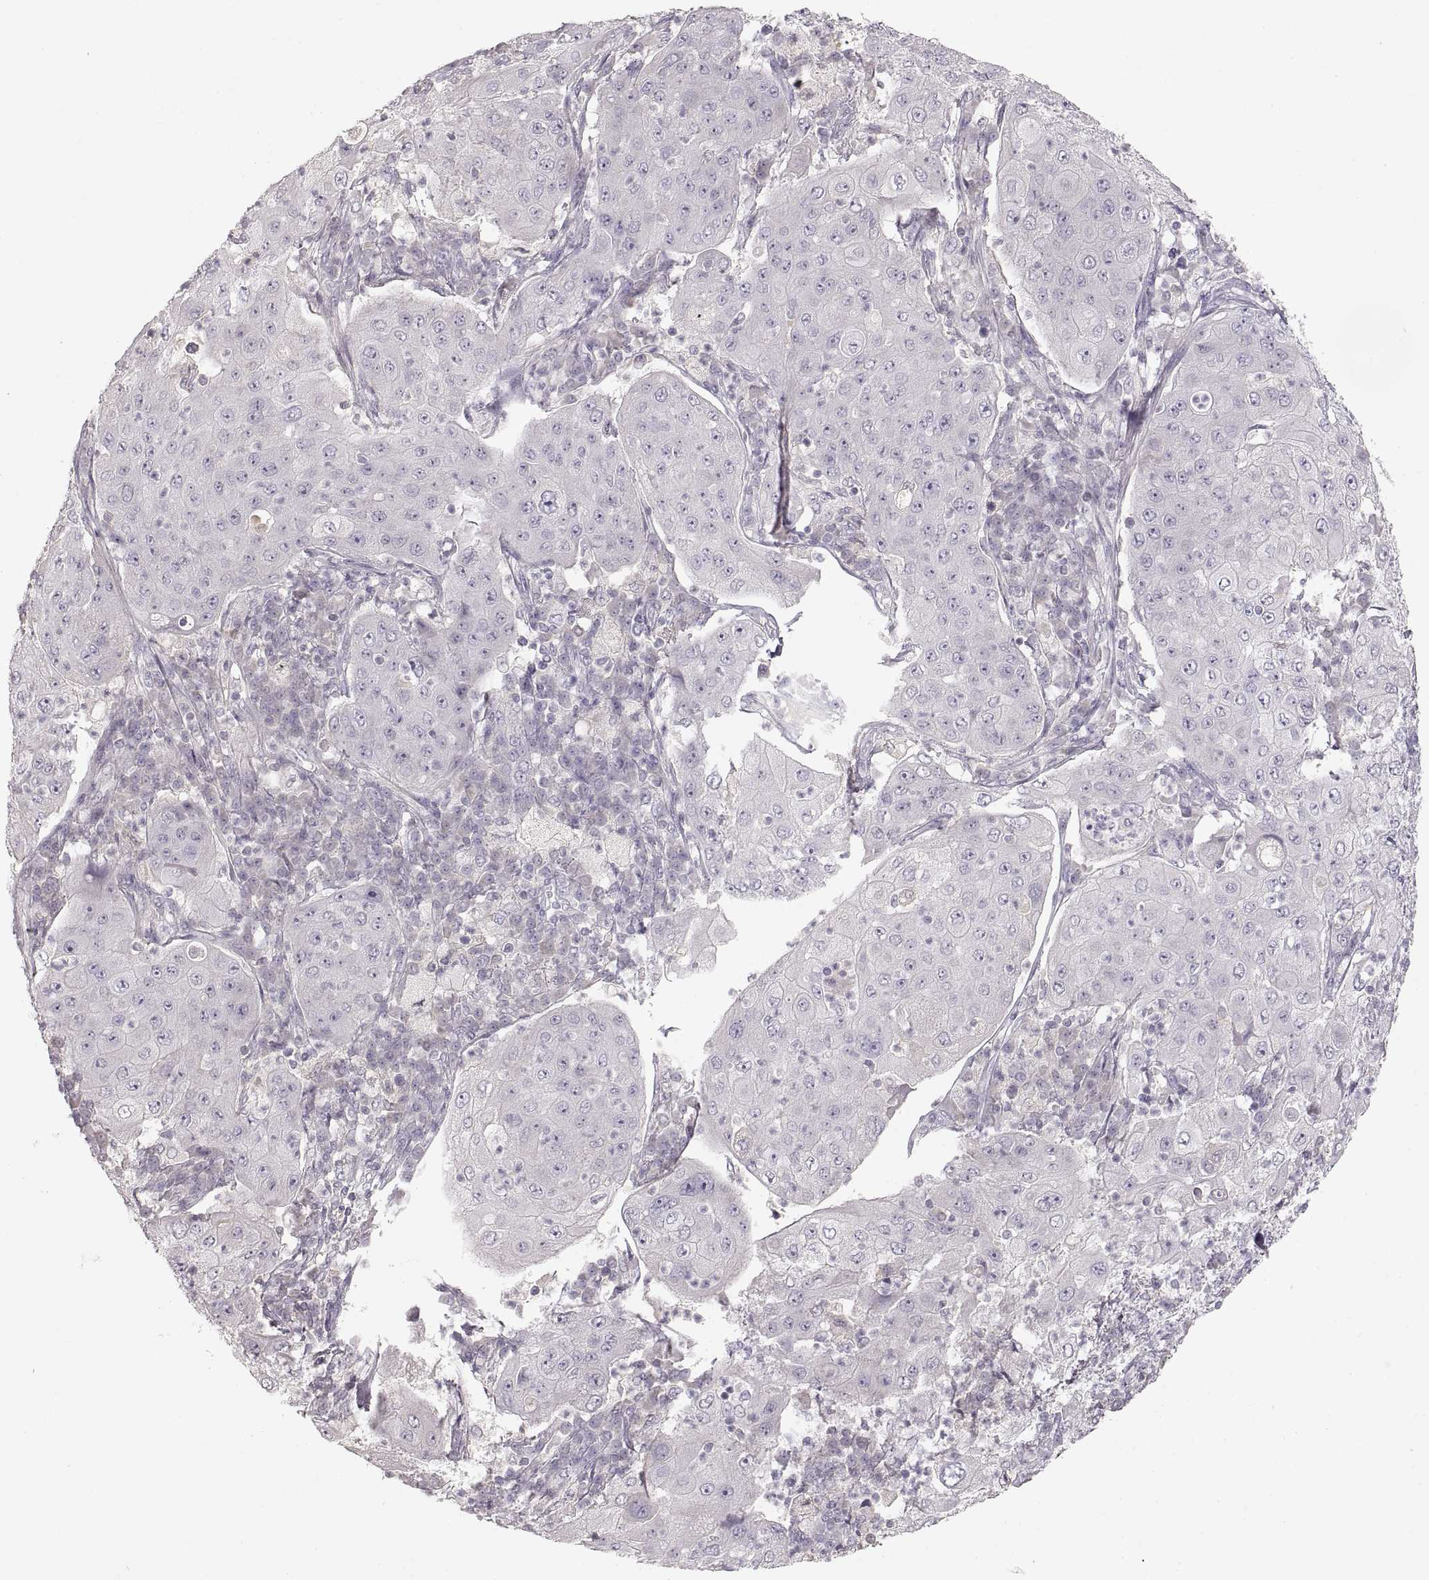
{"staining": {"intensity": "negative", "quantity": "none", "location": "none"}, "tissue": "lung cancer", "cell_type": "Tumor cells", "image_type": "cancer", "snomed": [{"axis": "morphology", "description": "Squamous cell carcinoma, NOS"}, {"axis": "topography", "description": "Lung"}], "caption": "DAB (3,3'-diaminobenzidine) immunohistochemical staining of squamous cell carcinoma (lung) displays no significant positivity in tumor cells.", "gene": "PCSK2", "patient": {"sex": "female", "age": 59}}